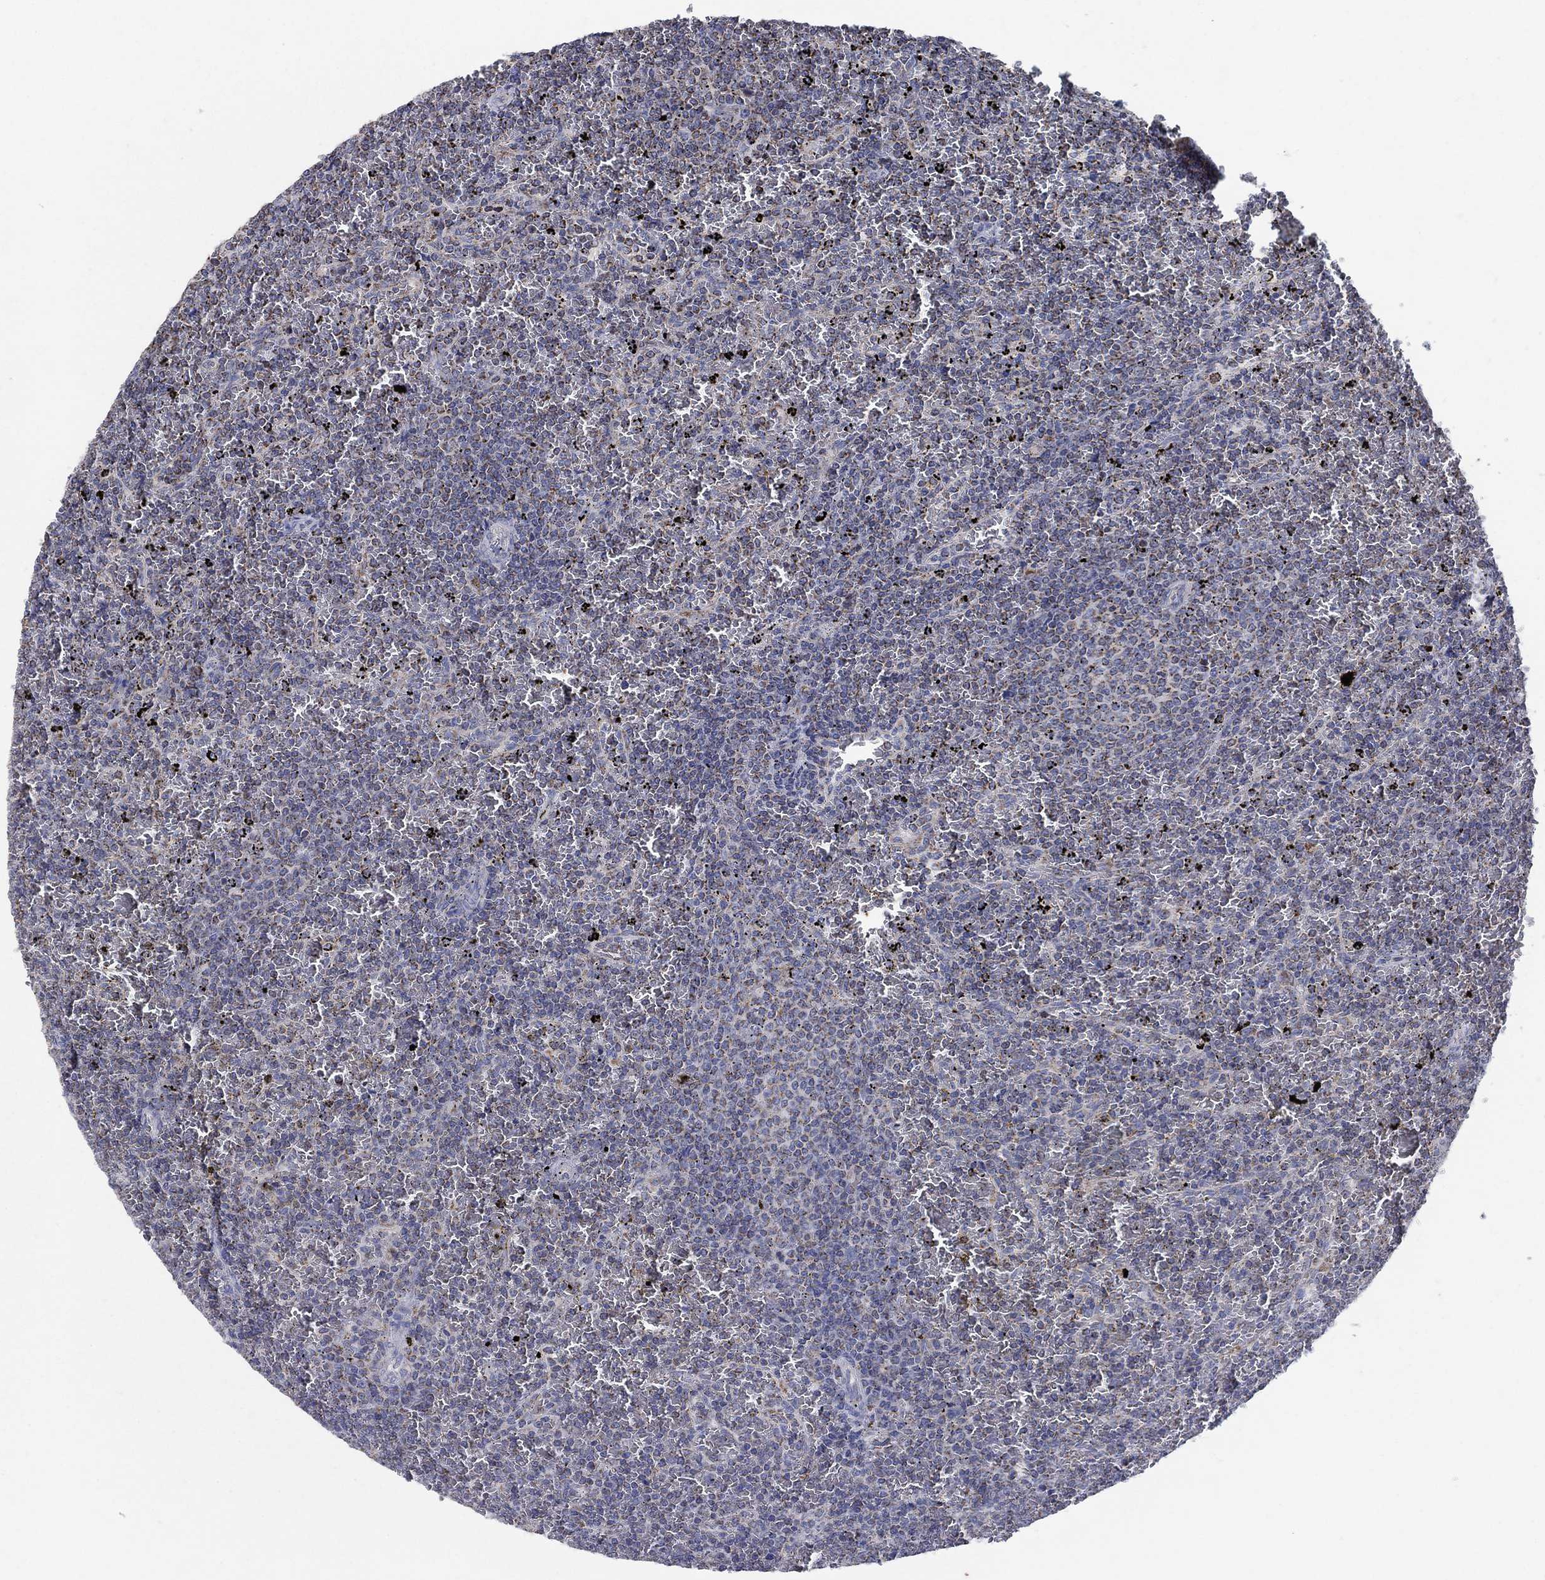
{"staining": {"intensity": "negative", "quantity": "none", "location": "none"}, "tissue": "lymphoma", "cell_type": "Tumor cells", "image_type": "cancer", "snomed": [{"axis": "morphology", "description": "Malignant lymphoma, non-Hodgkin's type, Low grade"}, {"axis": "topography", "description": "Spleen"}], "caption": "Tumor cells show no significant protein positivity in low-grade malignant lymphoma, non-Hodgkin's type.", "gene": "C9orf85", "patient": {"sex": "female", "age": 77}}